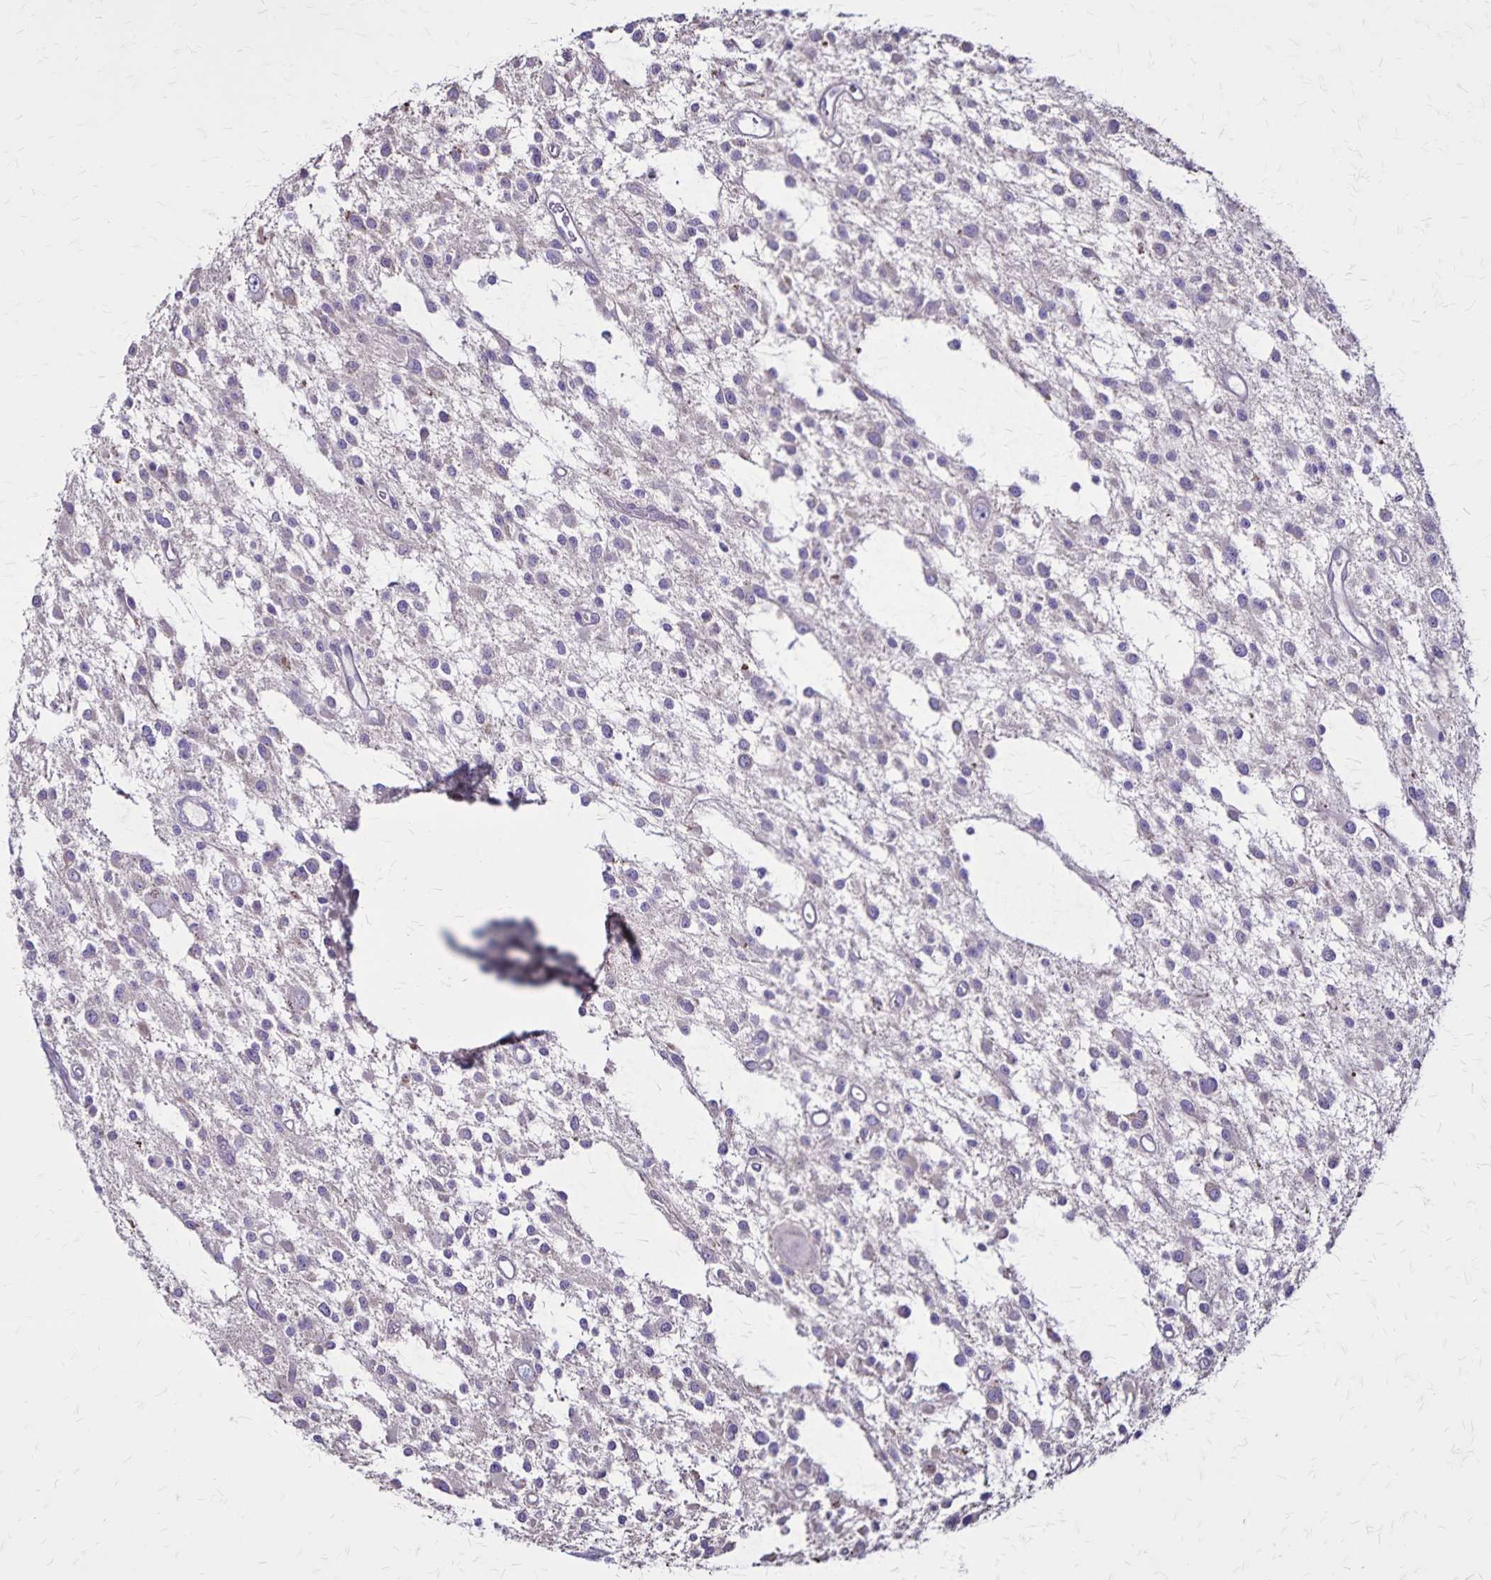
{"staining": {"intensity": "negative", "quantity": "none", "location": "none"}, "tissue": "glioma", "cell_type": "Tumor cells", "image_type": "cancer", "snomed": [{"axis": "morphology", "description": "Glioma, malignant, Low grade"}, {"axis": "topography", "description": "Brain"}], "caption": "High power microscopy image of an immunohistochemistry (IHC) image of malignant glioma (low-grade), revealing no significant expression in tumor cells. Nuclei are stained in blue.", "gene": "ULBP3", "patient": {"sex": "male", "age": 43}}